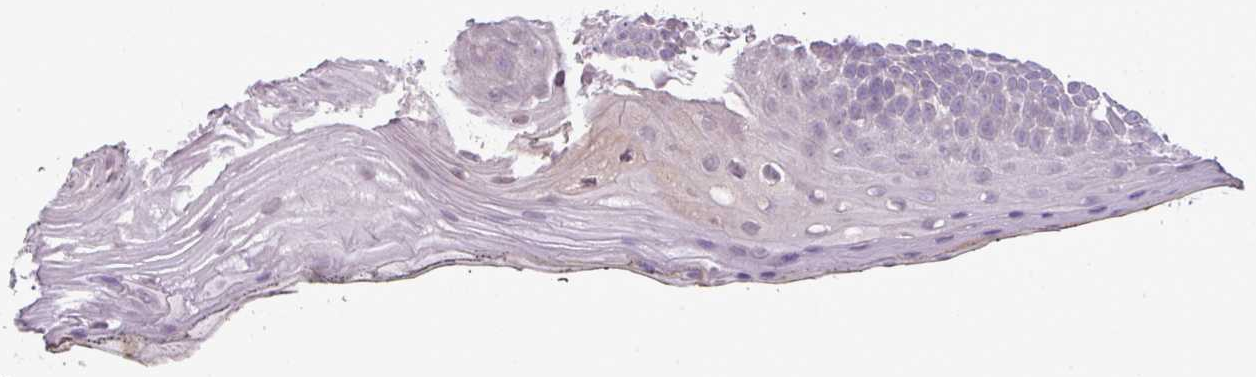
{"staining": {"intensity": "negative", "quantity": "none", "location": "none"}, "tissue": "oral mucosa", "cell_type": "Squamous epithelial cells", "image_type": "normal", "snomed": [{"axis": "morphology", "description": "Normal tissue, NOS"}, {"axis": "morphology", "description": "Squamous cell carcinoma, NOS"}, {"axis": "topography", "description": "Oral tissue"}, {"axis": "topography", "description": "Head-Neck"}], "caption": "Immunohistochemistry (IHC) histopathology image of benign oral mucosa: human oral mucosa stained with DAB shows no significant protein positivity in squamous epithelial cells.", "gene": "DNAJB13", "patient": {"sex": "female", "age": 81}}